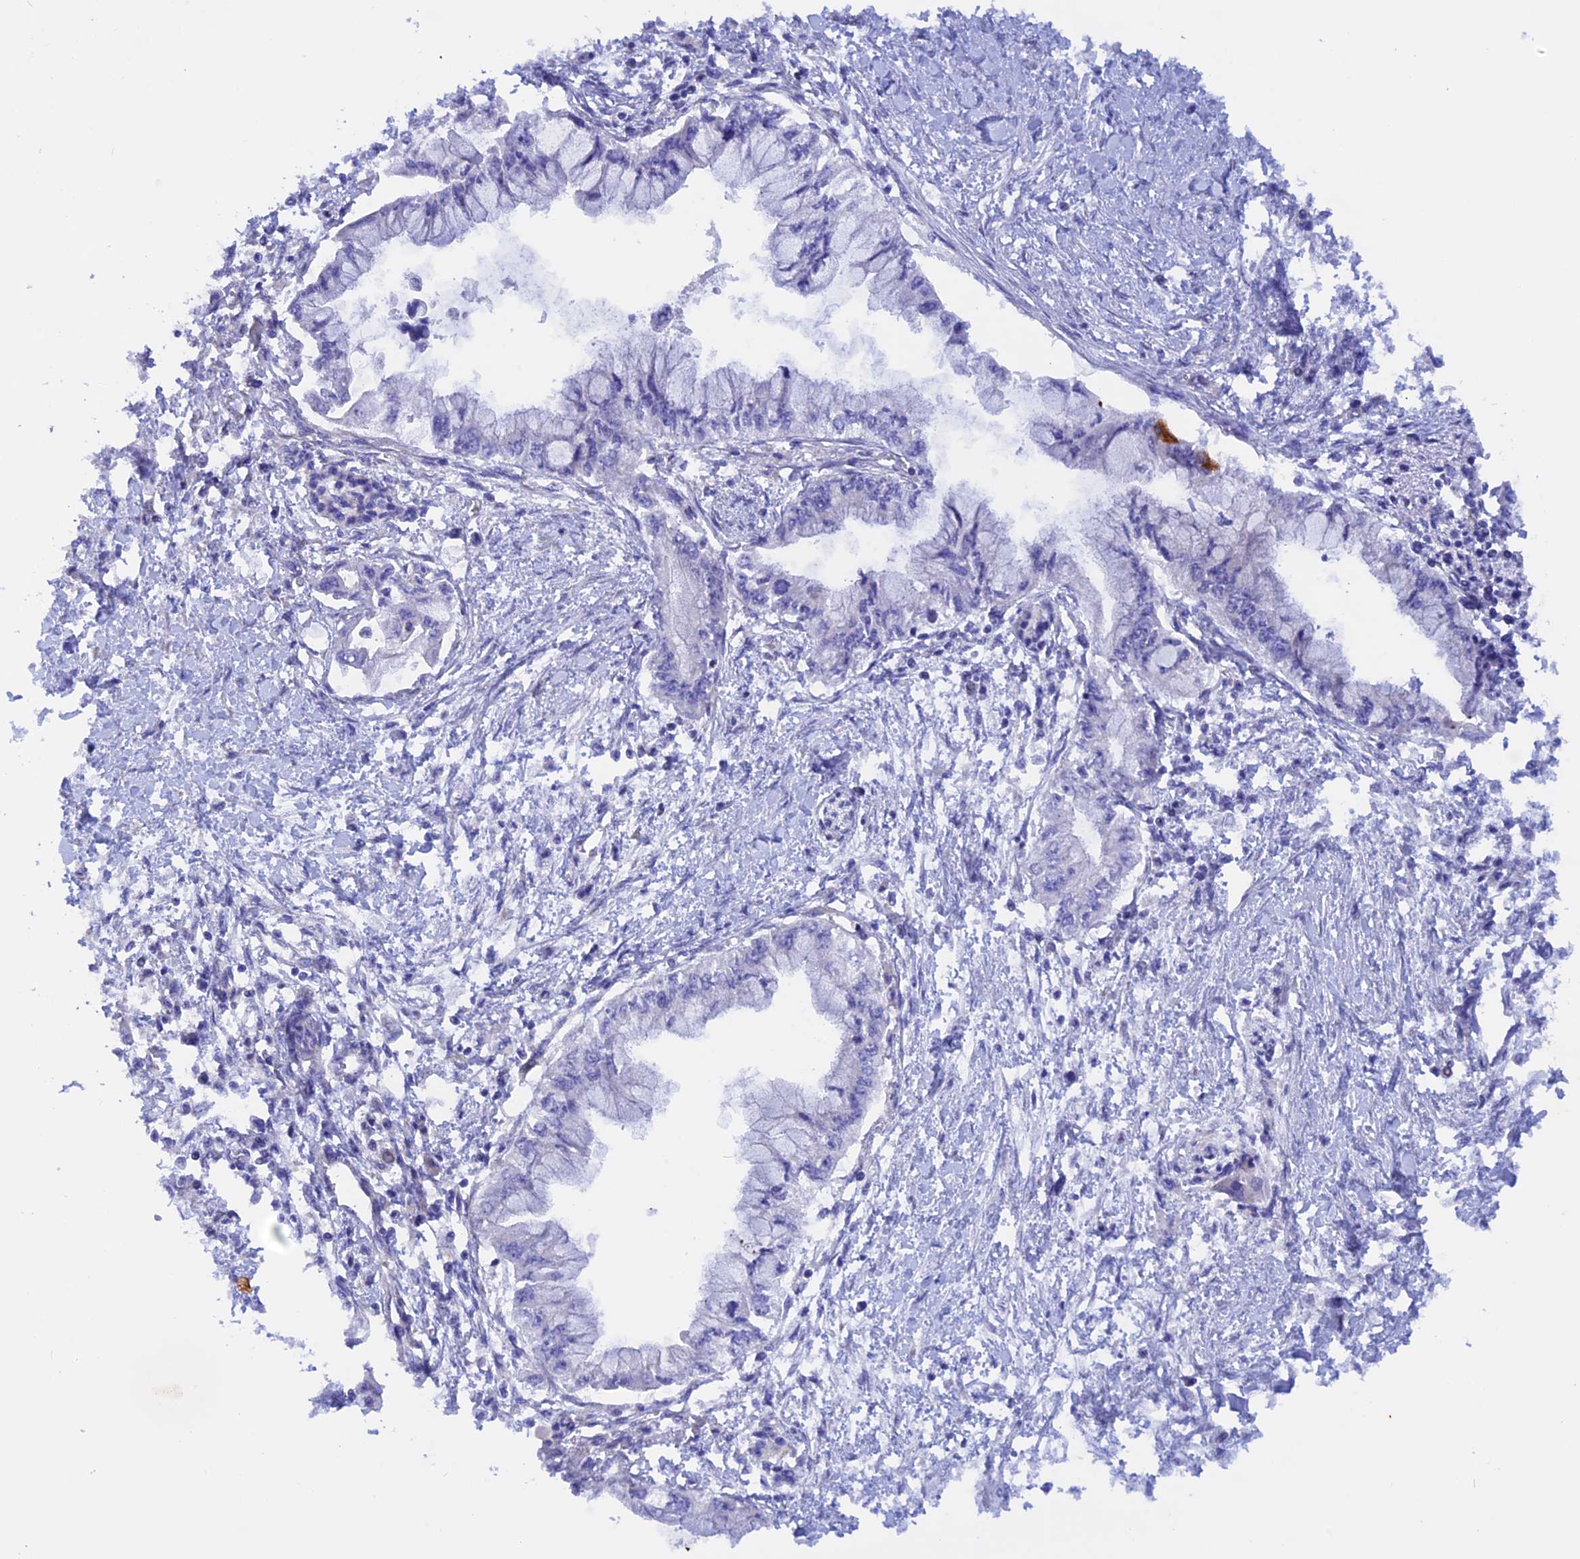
{"staining": {"intensity": "negative", "quantity": "none", "location": "none"}, "tissue": "pancreatic cancer", "cell_type": "Tumor cells", "image_type": "cancer", "snomed": [{"axis": "morphology", "description": "Adenocarcinoma, NOS"}, {"axis": "topography", "description": "Pancreas"}], "caption": "This is an IHC histopathology image of pancreatic cancer. There is no positivity in tumor cells.", "gene": "HYCC1", "patient": {"sex": "male", "age": 48}}